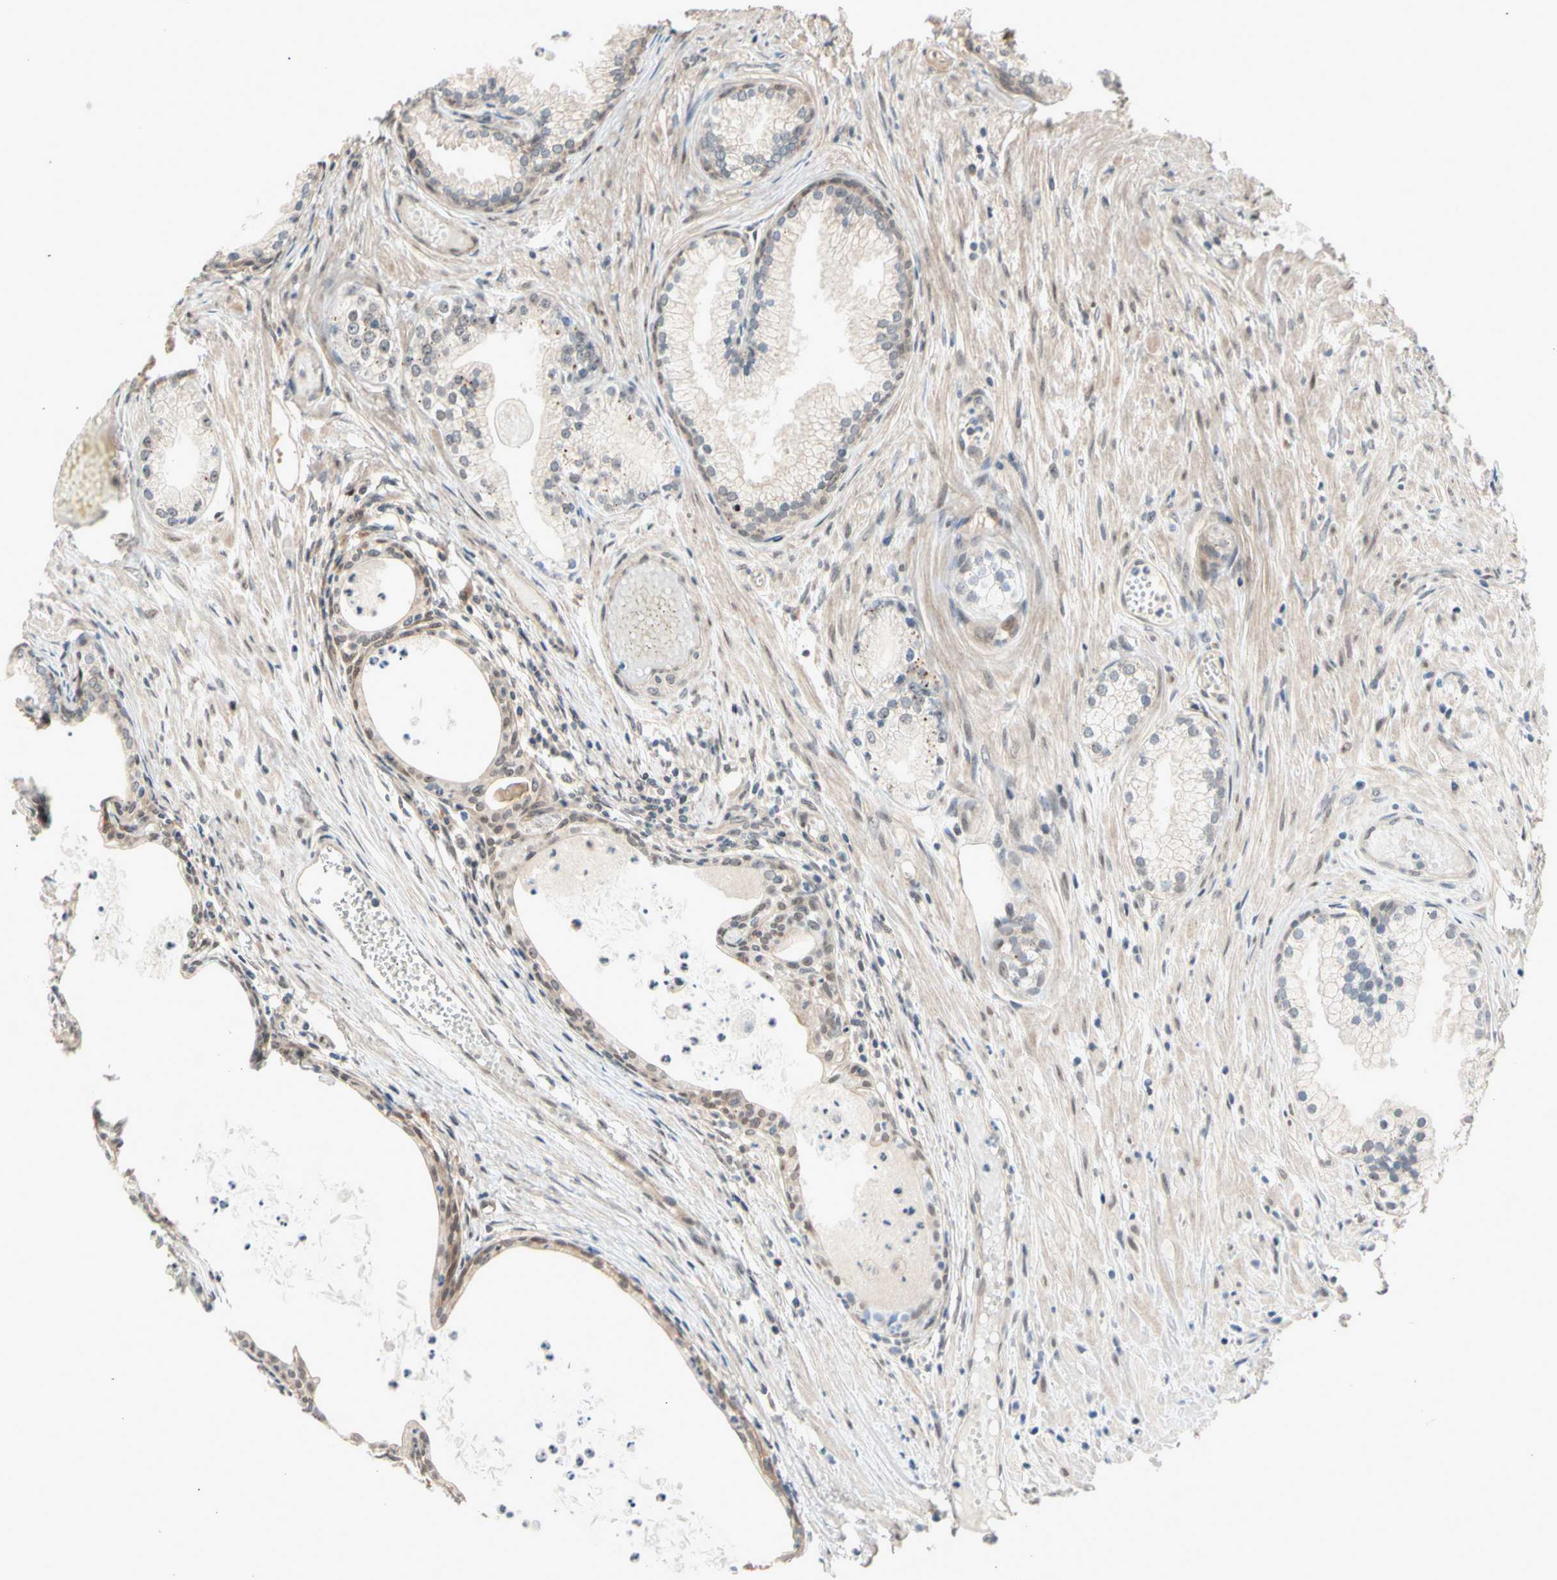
{"staining": {"intensity": "negative", "quantity": "none", "location": "none"}, "tissue": "prostate cancer", "cell_type": "Tumor cells", "image_type": "cancer", "snomed": [{"axis": "morphology", "description": "Adenocarcinoma, Low grade"}, {"axis": "topography", "description": "Prostate"}], "caption": "IHC micrograph of prostate adenocarcinoma (low-grade) stained for a protein (brown), which shows no positivity in tumor cells.", "gene": "NGEF", "patient": {"sex": "male", "age": 72}}